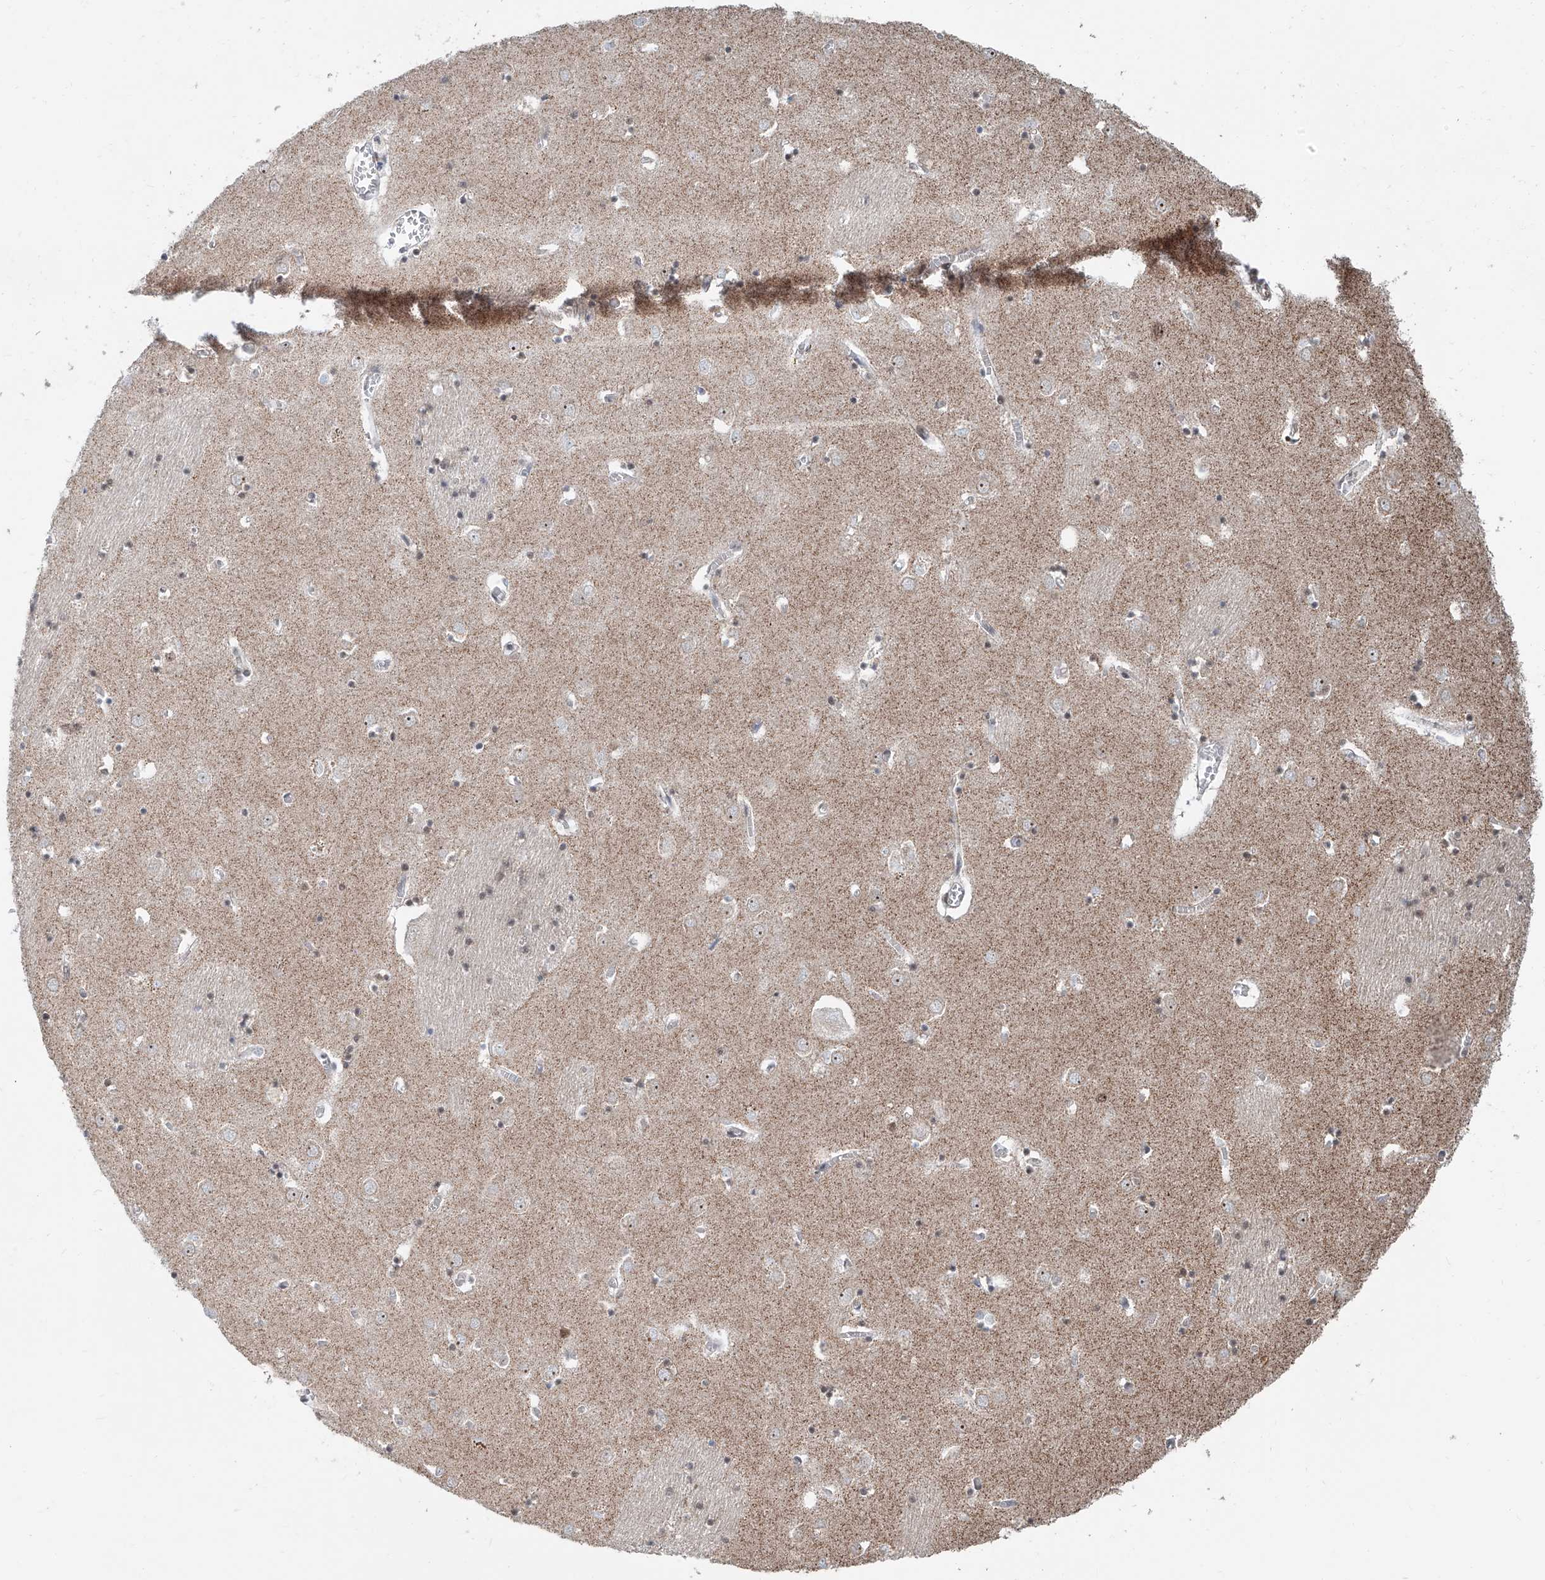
{"staining": {"intensity": "weak", "quantity": "<25%", "location": "cytoplasmic/membranous,nuclear"}, "tissue": "caudate", "cell_type": "Glial cells", "image_type": "normal", "snomed": [{"axis": "morphology", "description": "Normal tissue, NOS"}, {"axis": "topography", "description": "Lateral ventricle wall"}], "caption": "A high-resolution image shows immunohistochemistry staining of benign caudate, which exhibits no significant positivity in glial cells. (Stains: DAB (3,3'-diaminobenzidine) immunohistochemistry (IHC) with hematoxylin counter stain, Microscopy: brightfield microscopy at high magnification).", "gene": "SDE2", "patient": {"sex": "male", "age": 70}}